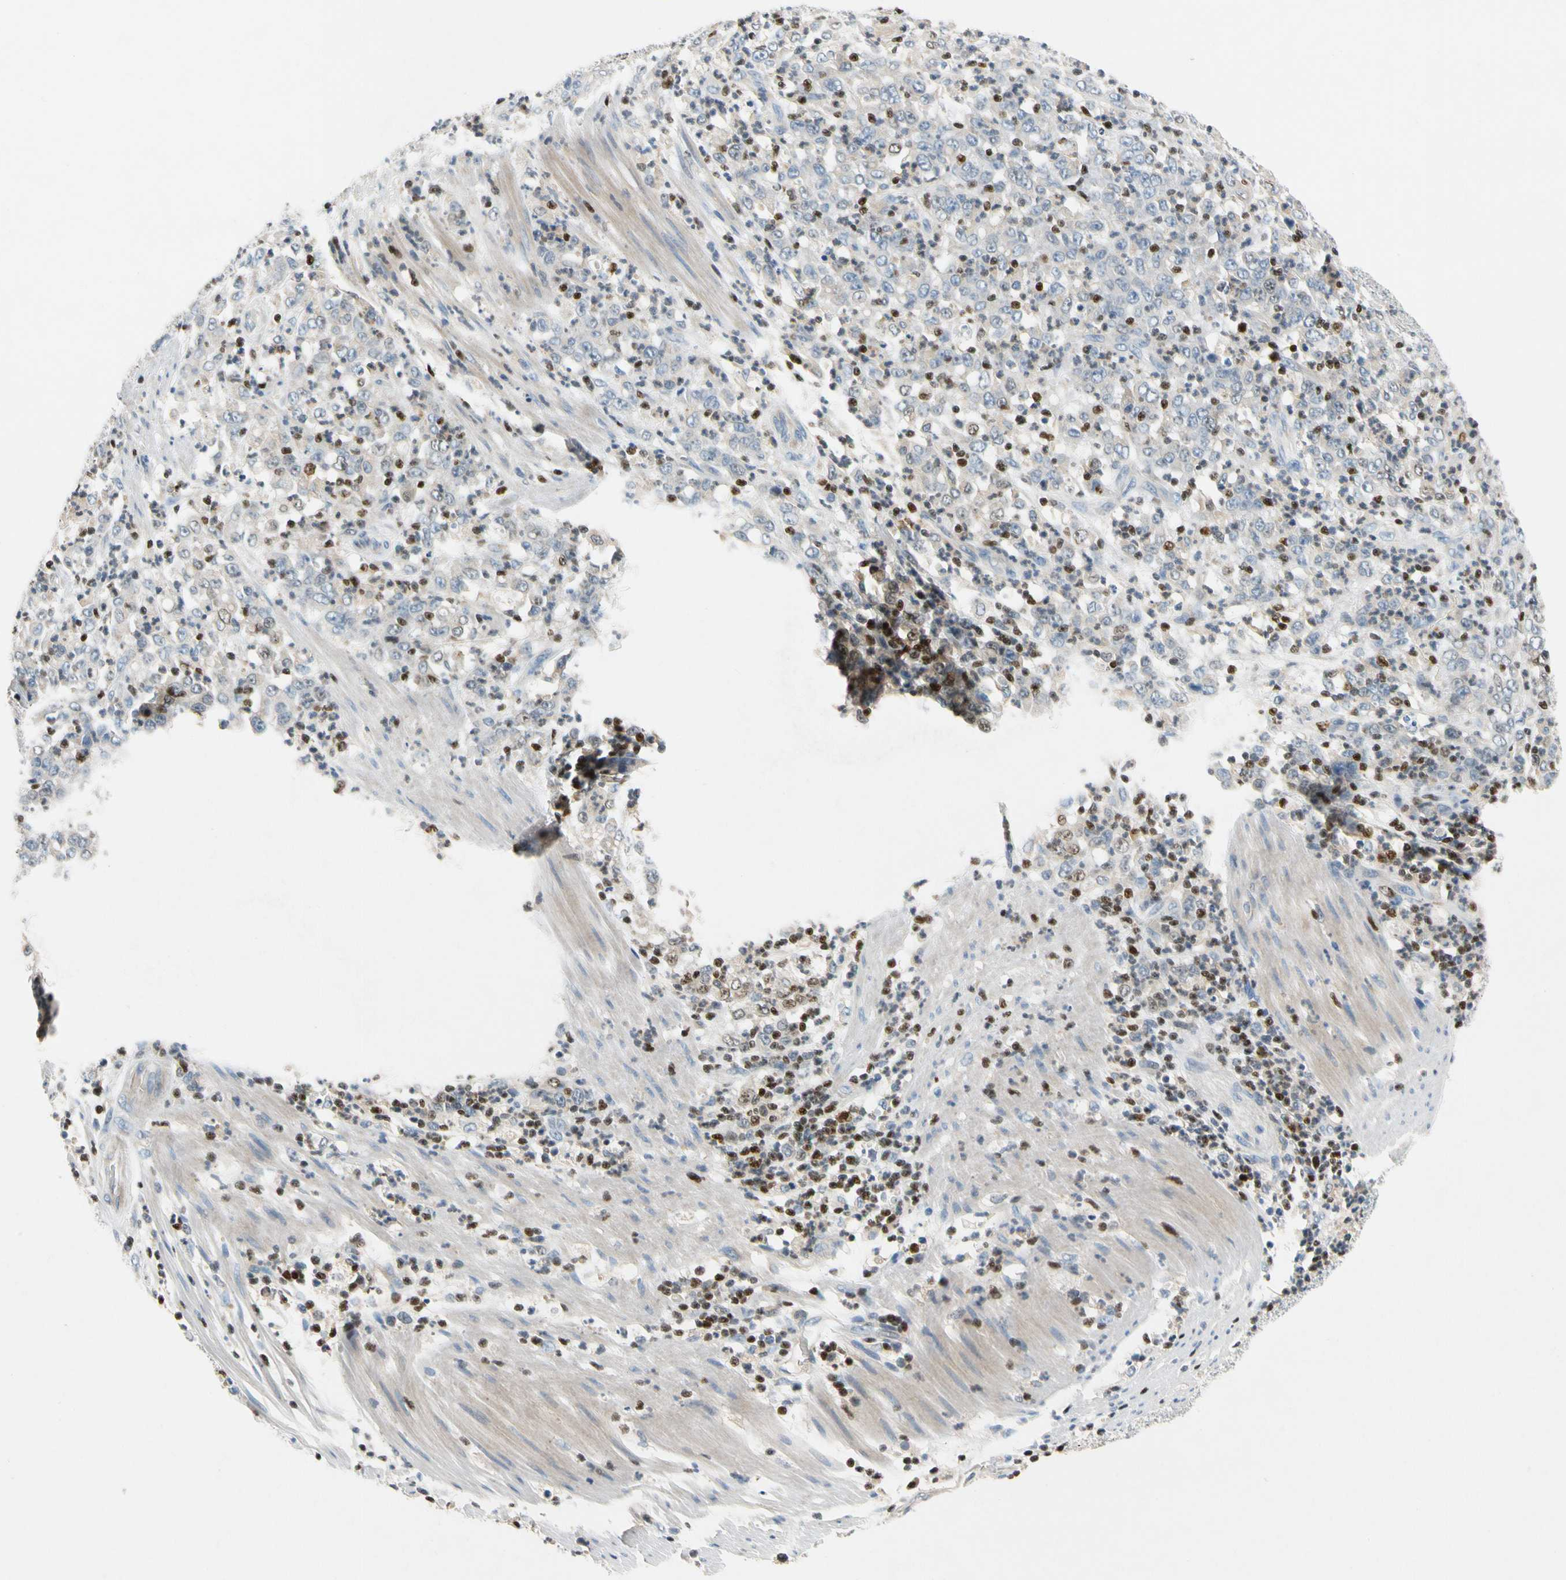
{"staining": {"intensity": "negative", "quantity": "none", "location": "none"}, "tissue": "stomach cancer", "cell_type": "Tumor cells", "image_type": "cancer", "snomed": [{"axis": "morphology", "description": "Adenocarcinoma, NOS"}, {"axis": "topography", "description": "Stomach, lower"}], "caption": "Adenocarcinoma (stomach) stained for a protein using immunohistochemistry displays no staining tumor cells.", "gene": "SP140", "patient": {"sex": "female", "age": 71}}